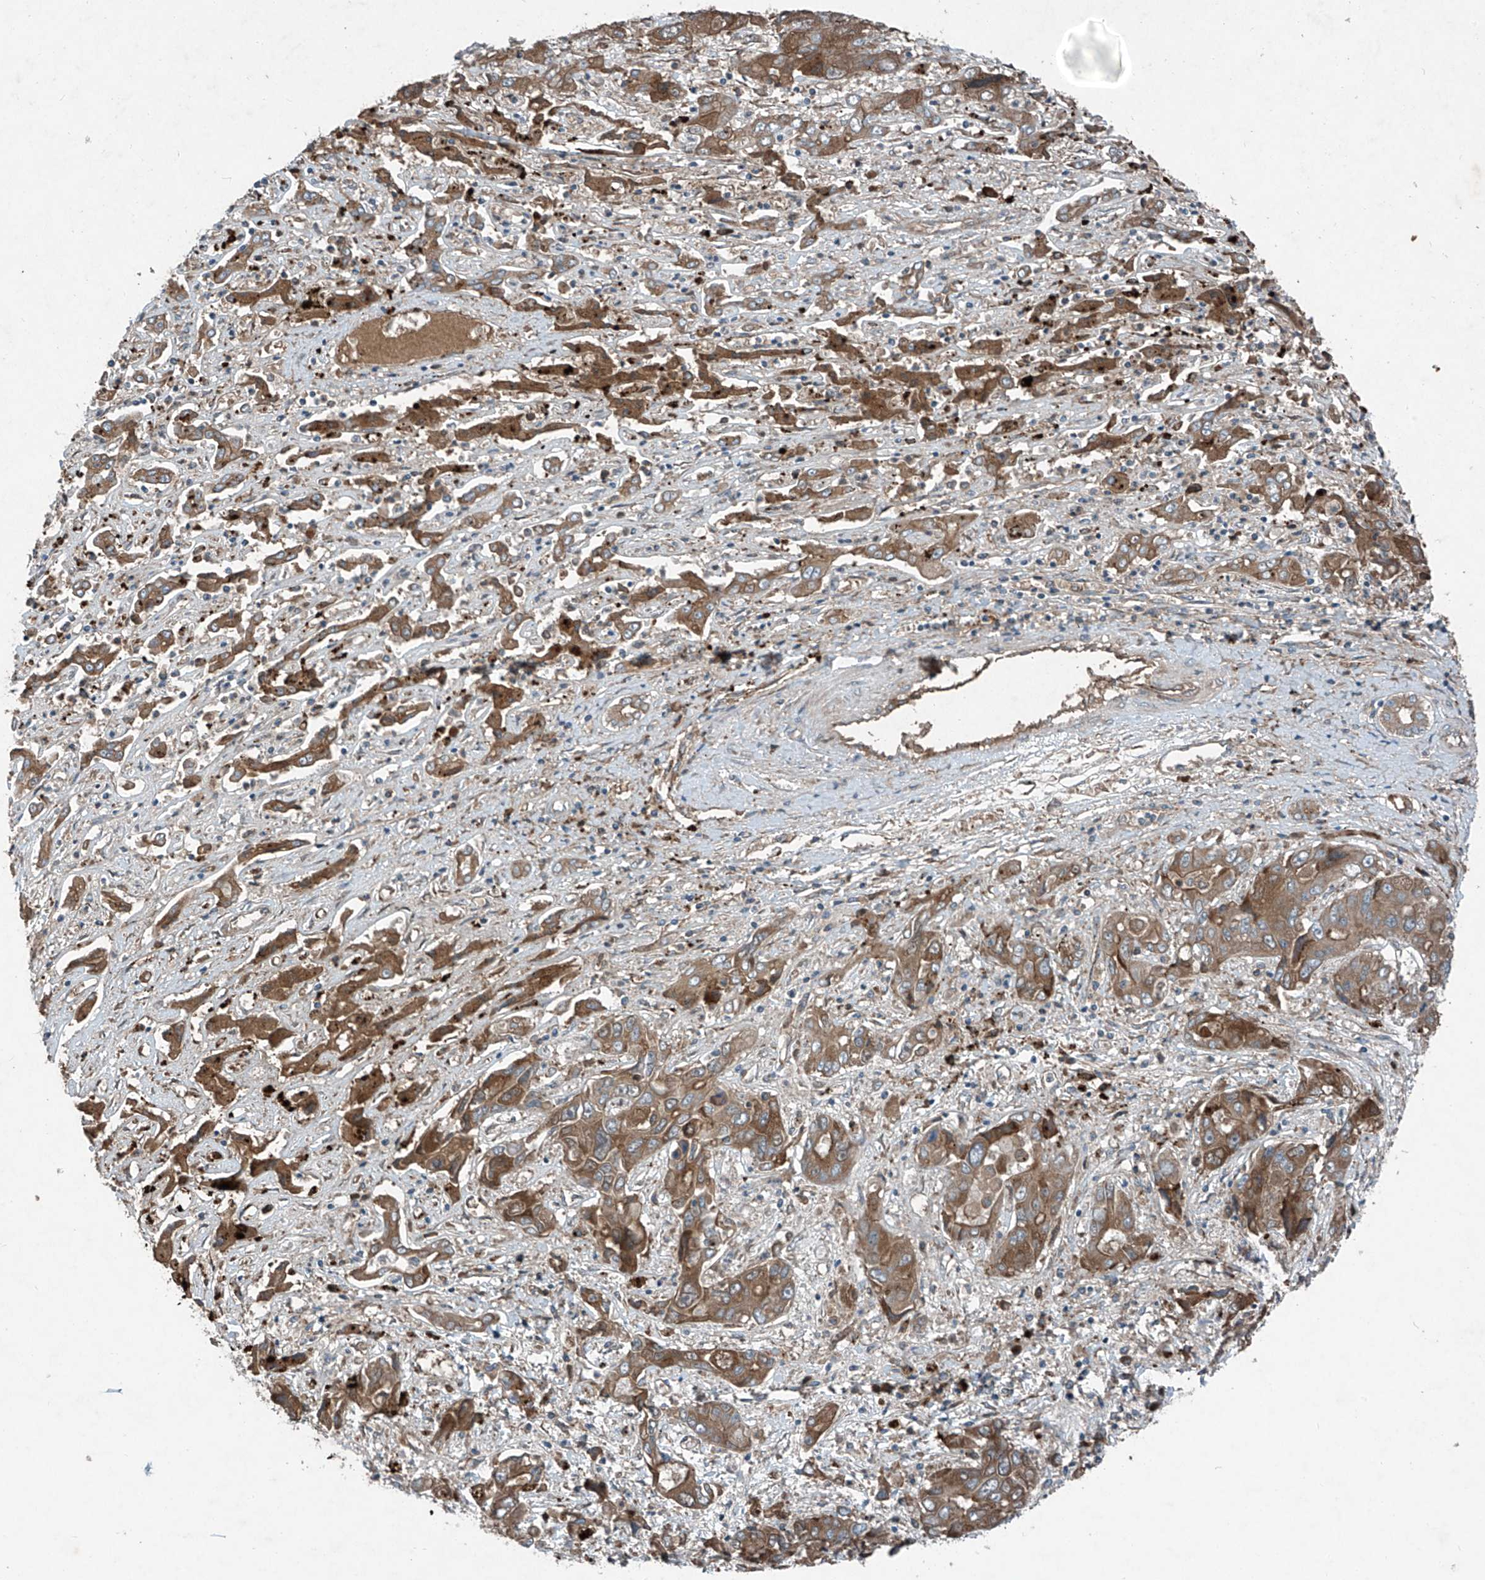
{"staining": {"intensity": "moderate", "quantity": ">75%", "location": "cytoplasmic/membranous"}, "tissue": "liver cancer", "cell_type": "Tumor cells", "image_type": "cancer", "snomed": [{"axis": "morphology", "description": "Cholangiocarcinoma"}, {"axis": "topography", "description": "Liver"}], "caption": "High-power microscopy captured an immunohistochemistry histopathology image of liver cancer (cholangiocarcinoma), revealing moderate cytoplasmic/membranous positivity in about >75% of tumor cells. (DAB (3,3'-diaminobenzidine) IHC, brown staining for protein, blue staining for nuclei).", "gene": "FOXRED2", "patient": {"sex": "male", "age": 67}}